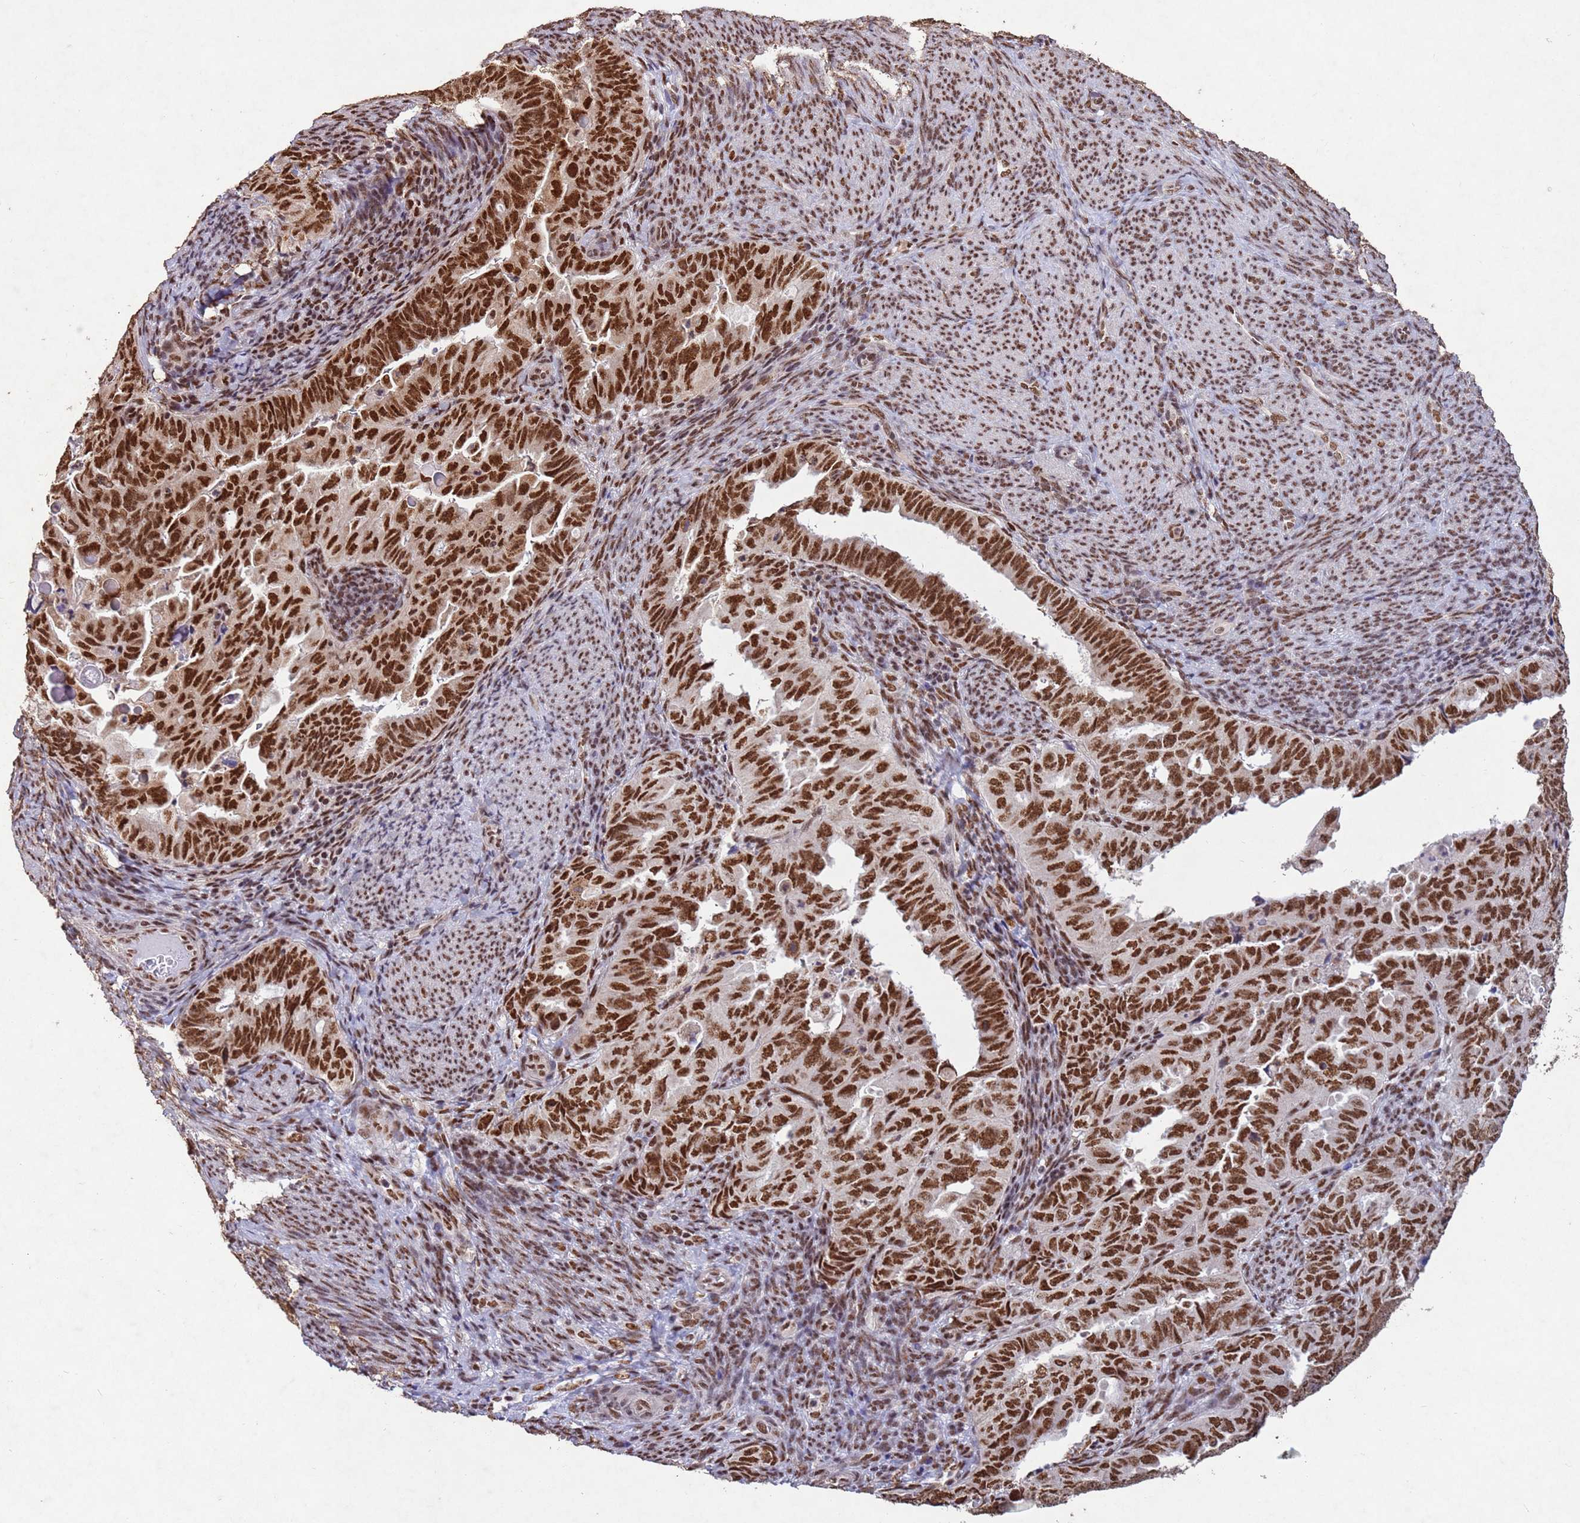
{"staining": {"intensity": "strong", "quantity": ">75%", "location": "nuclear"}, "tissue": "endometrial cancer", "cell_type": "Tumor cells", "image_type": "cancer", "snomed": [{"axis": "morphology", "description": "Adenocarcinoma, NOS"}, {"axis": "topography", "description": "Endometrium"}], "caption": "Endometrial cancer tissue demonstrates strong nuclear staining in approximately >75% of tumor cells, visualized by immunohistochemistry.", "gene": "ESF1", "patient": {"sex": "female", "age": 65}}